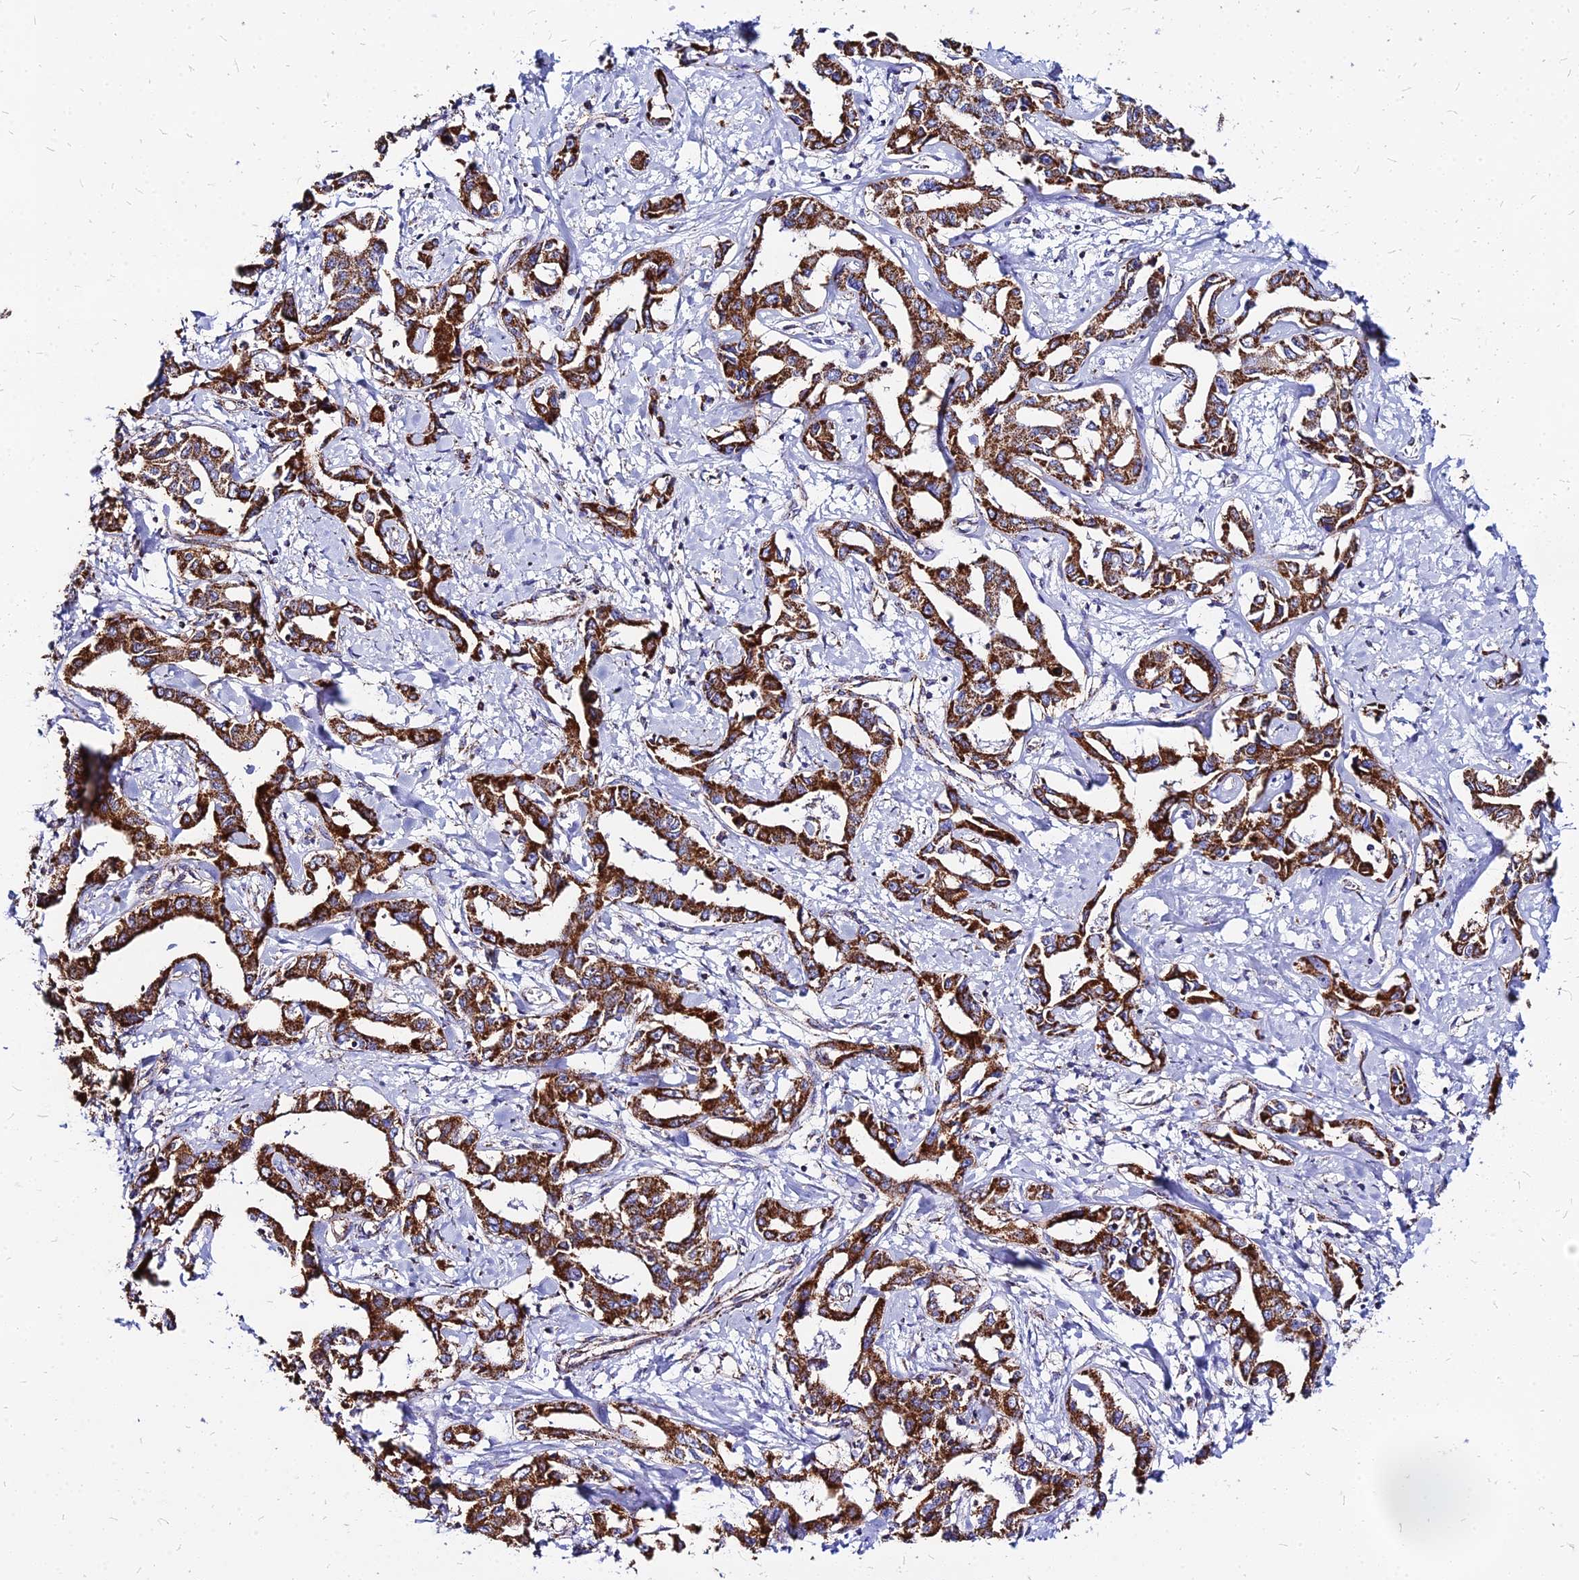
{"staining": {"intensity": "strong", "quantity": ">75%", "location": "cytoplasmic/membranous"}, "tissue": "liver cancer", "cell_type": "Tumor cells", "image_type": "cancer", "snomed": [{"axis": "morphology", "description": "Cholangiocarcinoma"}, {"axis": "topography", "description": "Liver"}], "caption": "An immunohistochemistry (IHC) micrograph of neoplastic tissue is shown. Protein staining in brown shows strong cytoplasmic/membranous positivity in cholangiocarcinoma (liver) within tumor cells.", "gene": "DLD", "patient": {"sex": "male", "age": 59}}